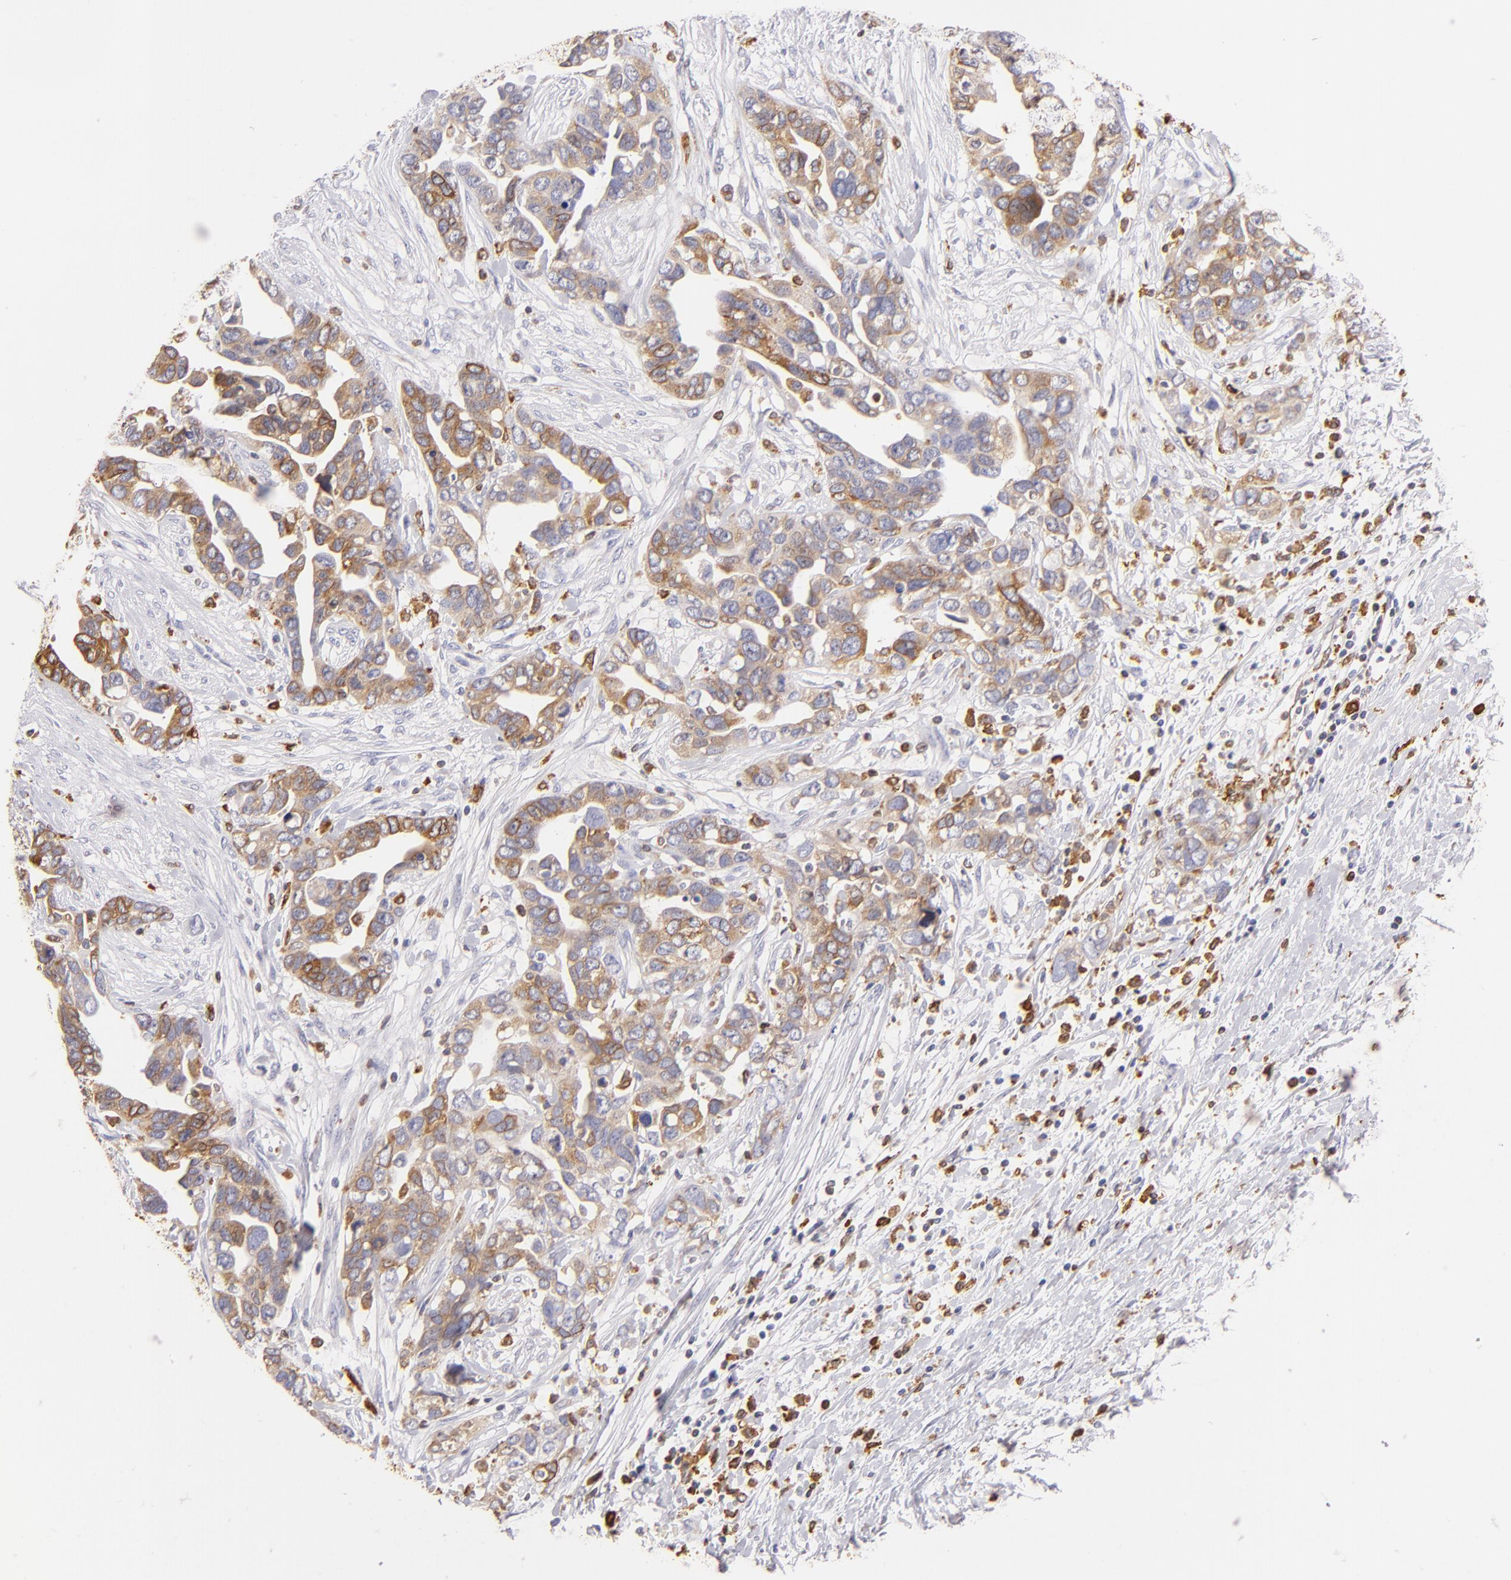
{"staining": {"intensity": "moderate", "quantity": ">75%", "location": "cytoplasmic/membranous"}, "tissue": "ovarian cancer", "cell_type": "Tumor cells", "image_type": "cancer", "snomed": [{"axis": "morphology", "description": "Cystadenocarcinoma, serous, NOS"}, {"axis": "topography", "description": "Ovary"}], "caption": "Protein positivity by immunohistochemistry (IHC) reveals moderate cytoplasmic/membranous positivity in about >75% of tumor cells in ovarian cancer (serous cystadenocarcinoma). The protein of interest is stained brown, and the nuclei are stained in blue (DAB IHC with brightfield microscopy, high magnification).", "gene": "CD74", "patient": {"sex": "female", "age": 54}}